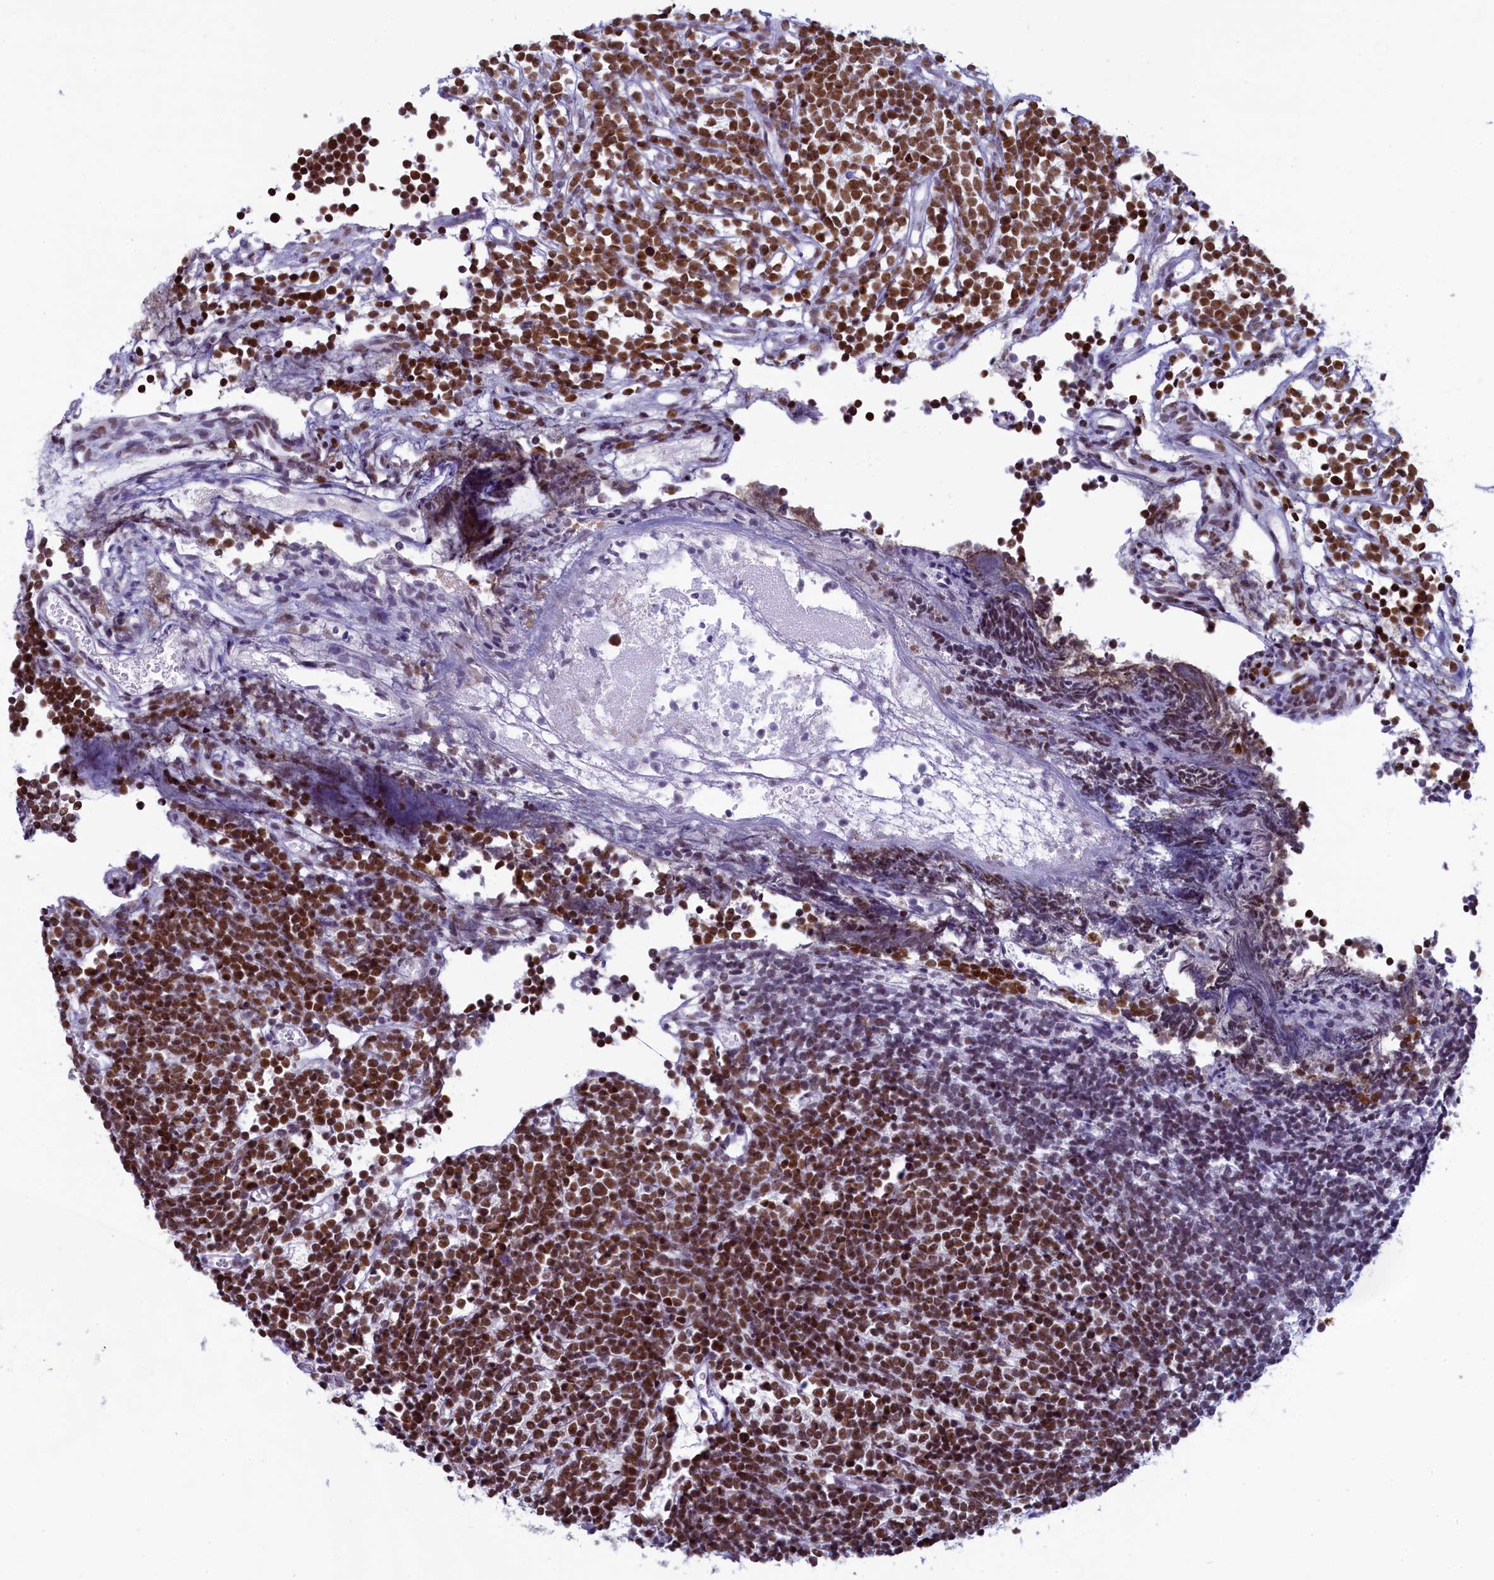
{"staining": {"intensity": "strong", "quantity": ">75%", "location": "nuclear"}, "tissue": "glioma", "cell_type": "Tumor cells", "image_type": "cancer", "snomed": [{"axis": "morphology", "description": "Glioma, malignant, Low grade"}, {"axis": "topography", "description": "Brain"}], "caption": "Immunohistochemical staining of glioma demonstrates high levels of strong nuclear protein positivity in about >75% of tumor cells.", "gene": "SUGP2", "patient": {"sex": "female", "age": 1}}